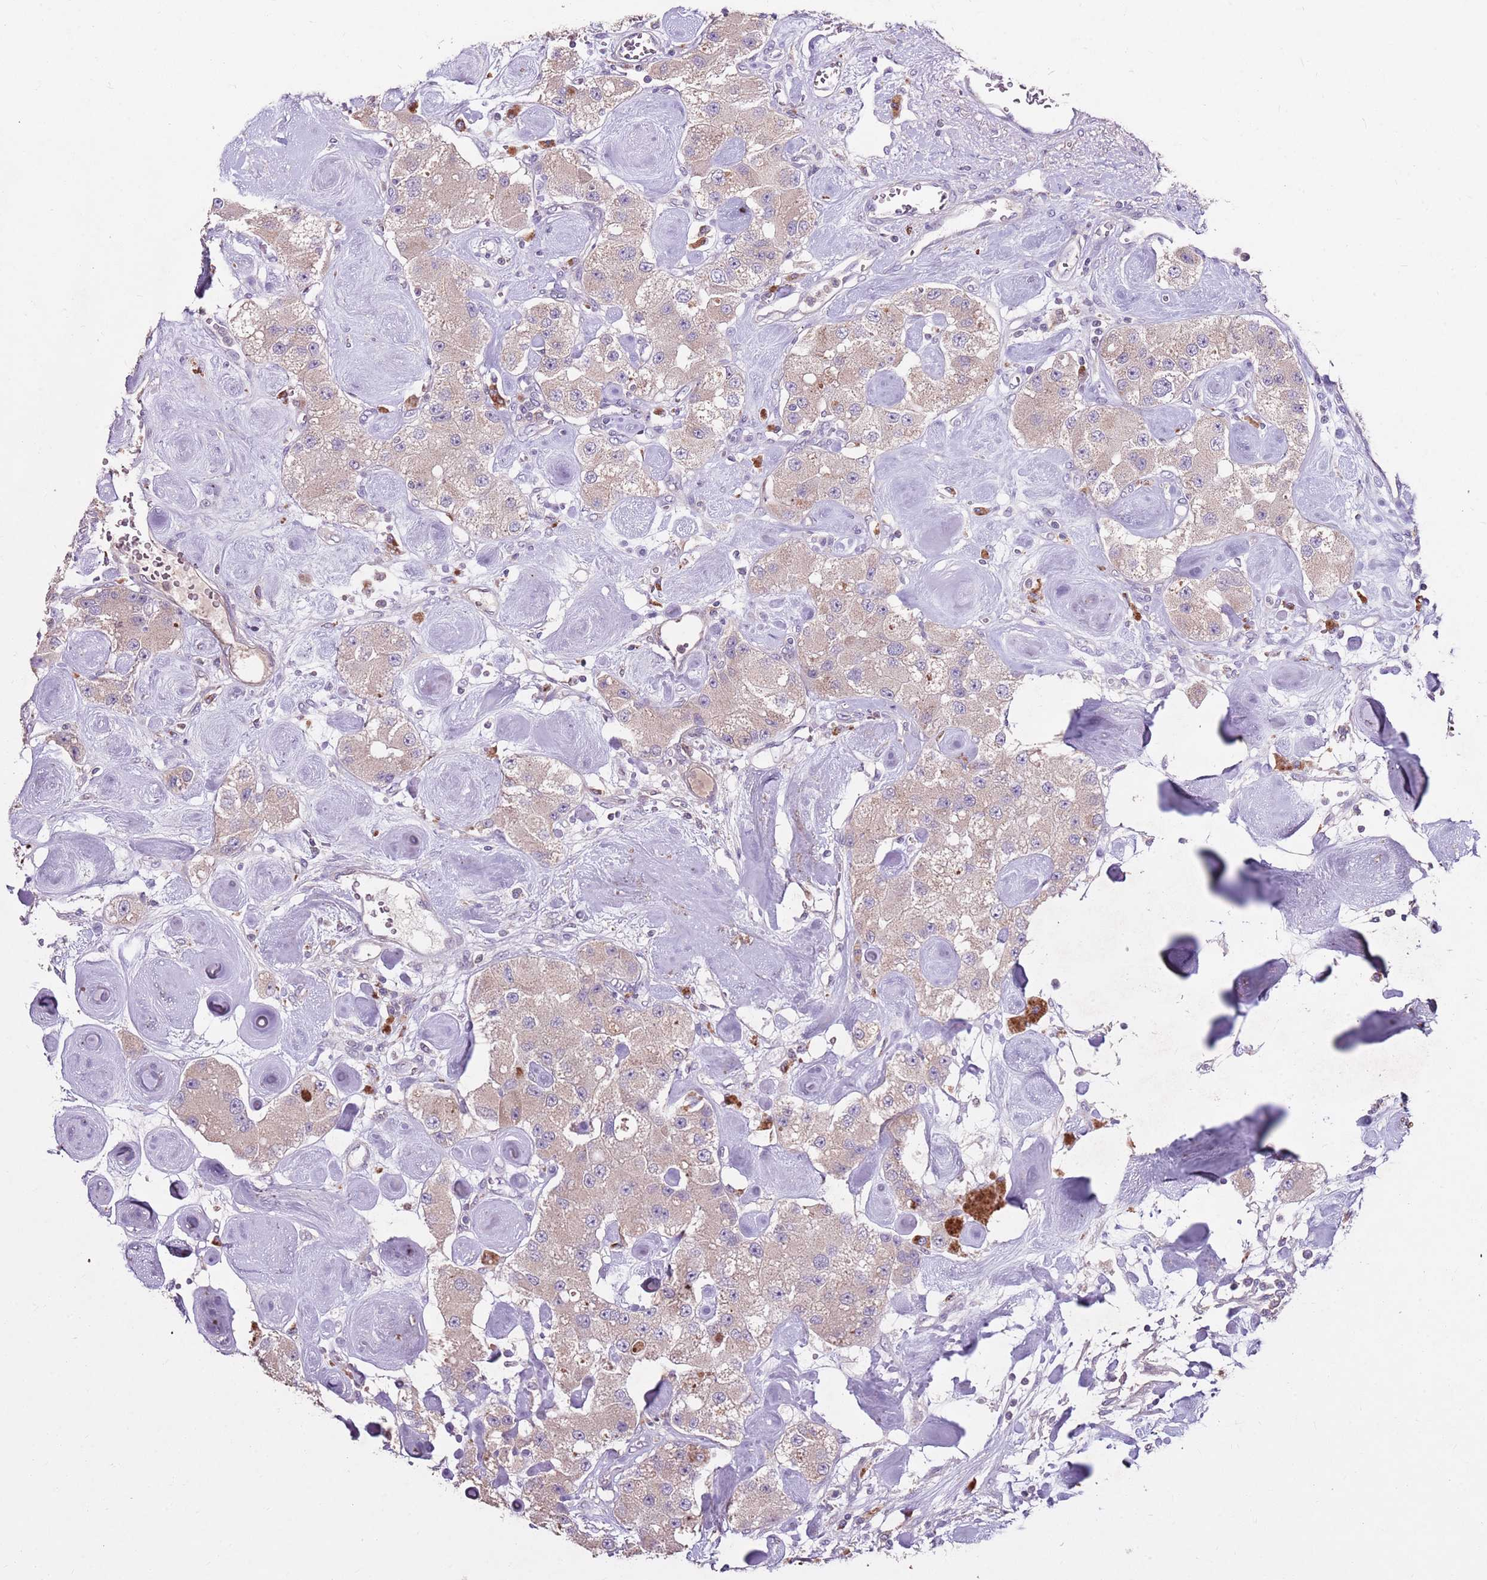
{"staining": {"intensity": "weak", "quantity": "25%-75%", "location": "cytoplasmic/membranous"}, "tissue": "carcinoid", "cell_type": "Tumor cells", "image_type": "cancer", "snomed": [{"axis": "morphology", "description": "Carcinoid, malignant, NOS"}, {"axis": "topography", "description": "Pancreas"}], "caption": "Carcinoid tissue displays weak cytoplasmic/membranous expression in about 25%-75% of tumor cells, visualized by immunohistochemistry. The staining is performed using DAB brown chromogen to label protein expression. The nuclei are counter-stained blue using hematoxylin.", "gene": "NRDE2", "patient": {"sex": "male", "age": 41}}